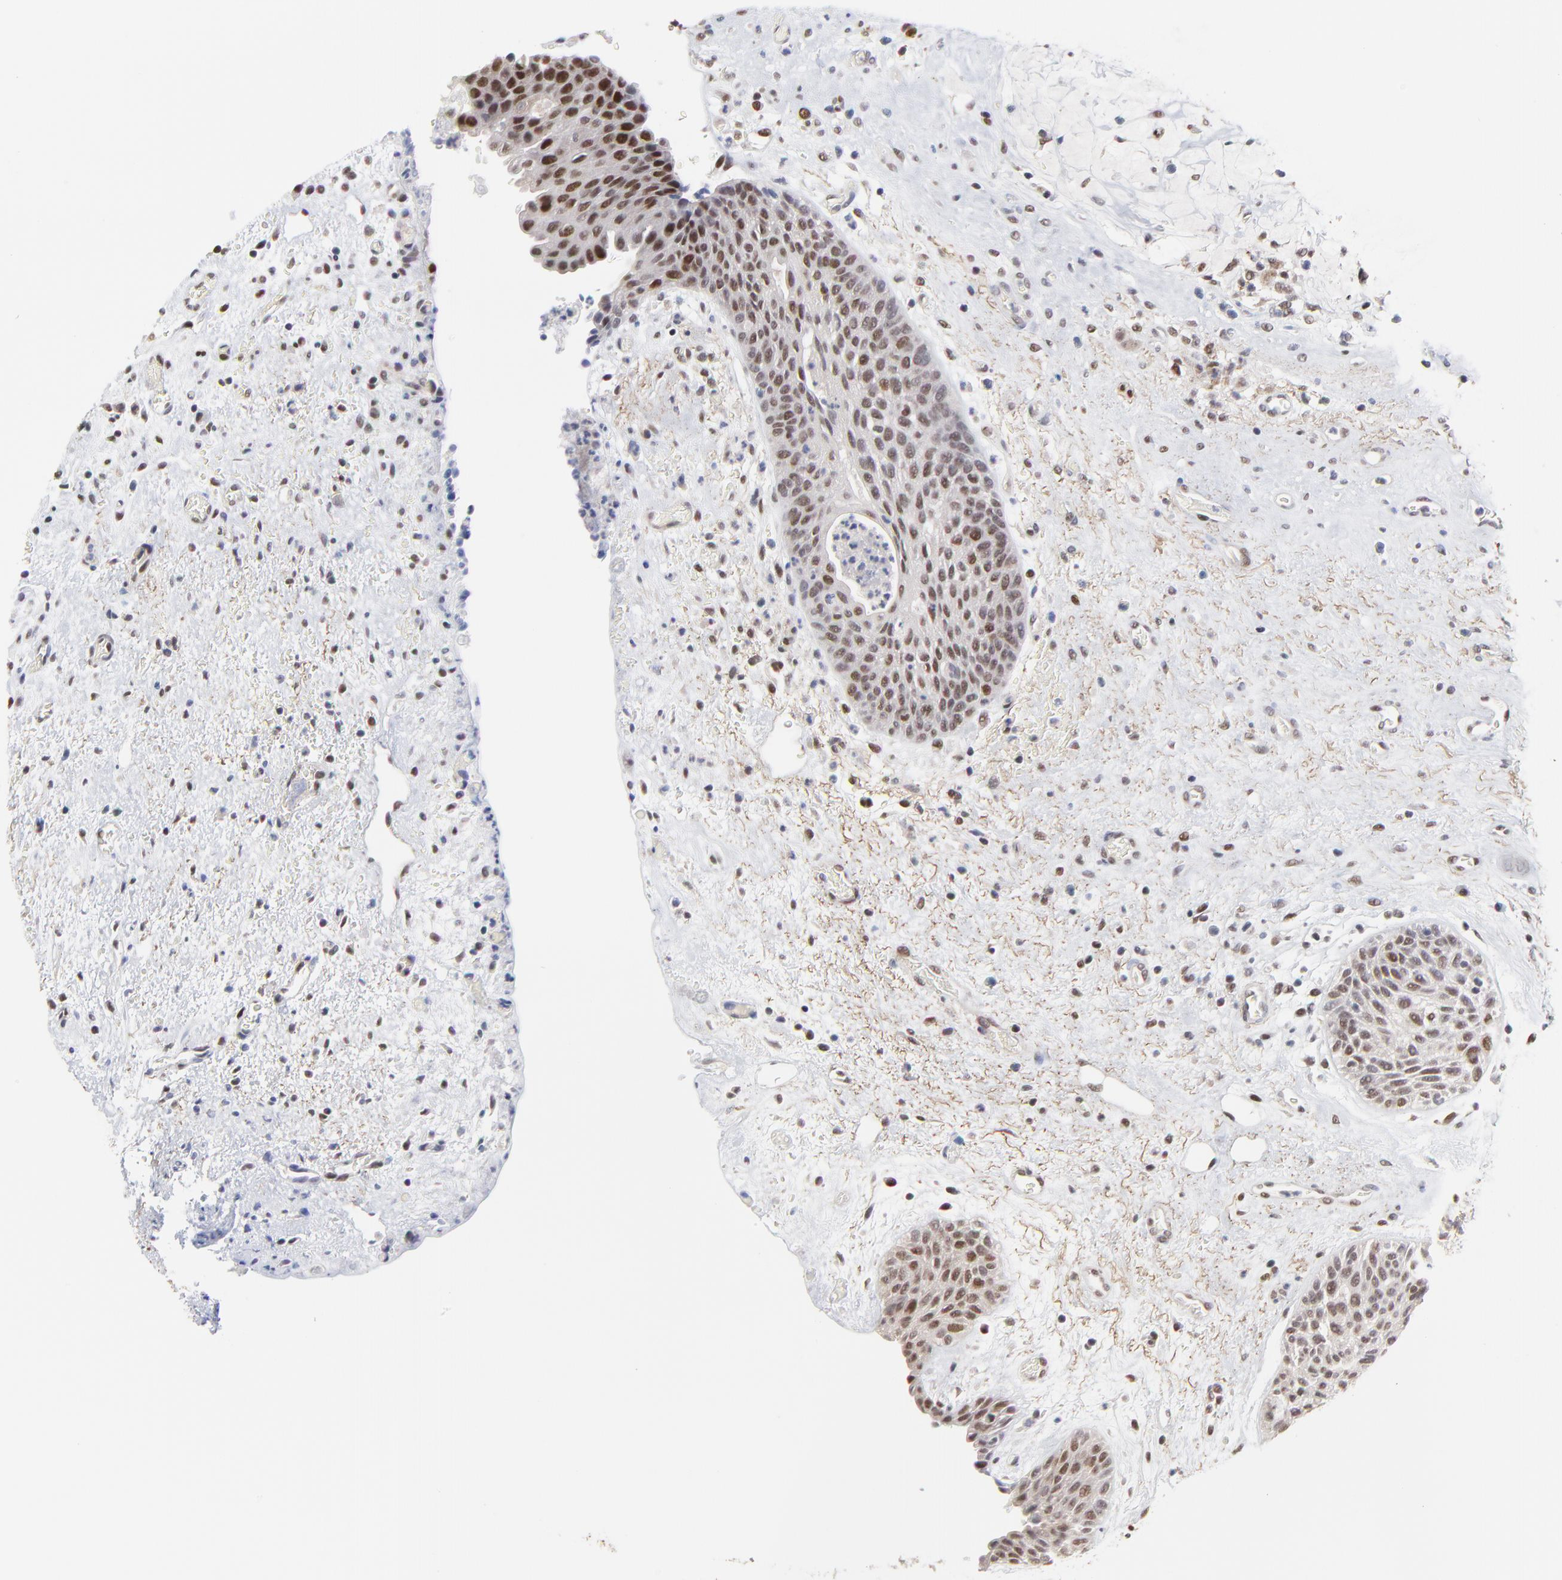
{"staining": {"intensity": "moderate", "quantity": ">75%", "location": "nuclear"}, "tissue": "urinary bladder", "cell_type": "Urothelial cells", "image_type": "normal", "snomed": [{"axis": "morphology", "description": "Normal tissue, NOS"}, {"axis": "topography", "description": "Urinary bladder"}], "caption": "This is a micrograph of immunohistochemistry staining of benign urinary bladder, which shows moderate staining in the nuclear of urothelial cells.", "gene": "OGFOD1", "patient": {"sex": "male", "age": 48}}